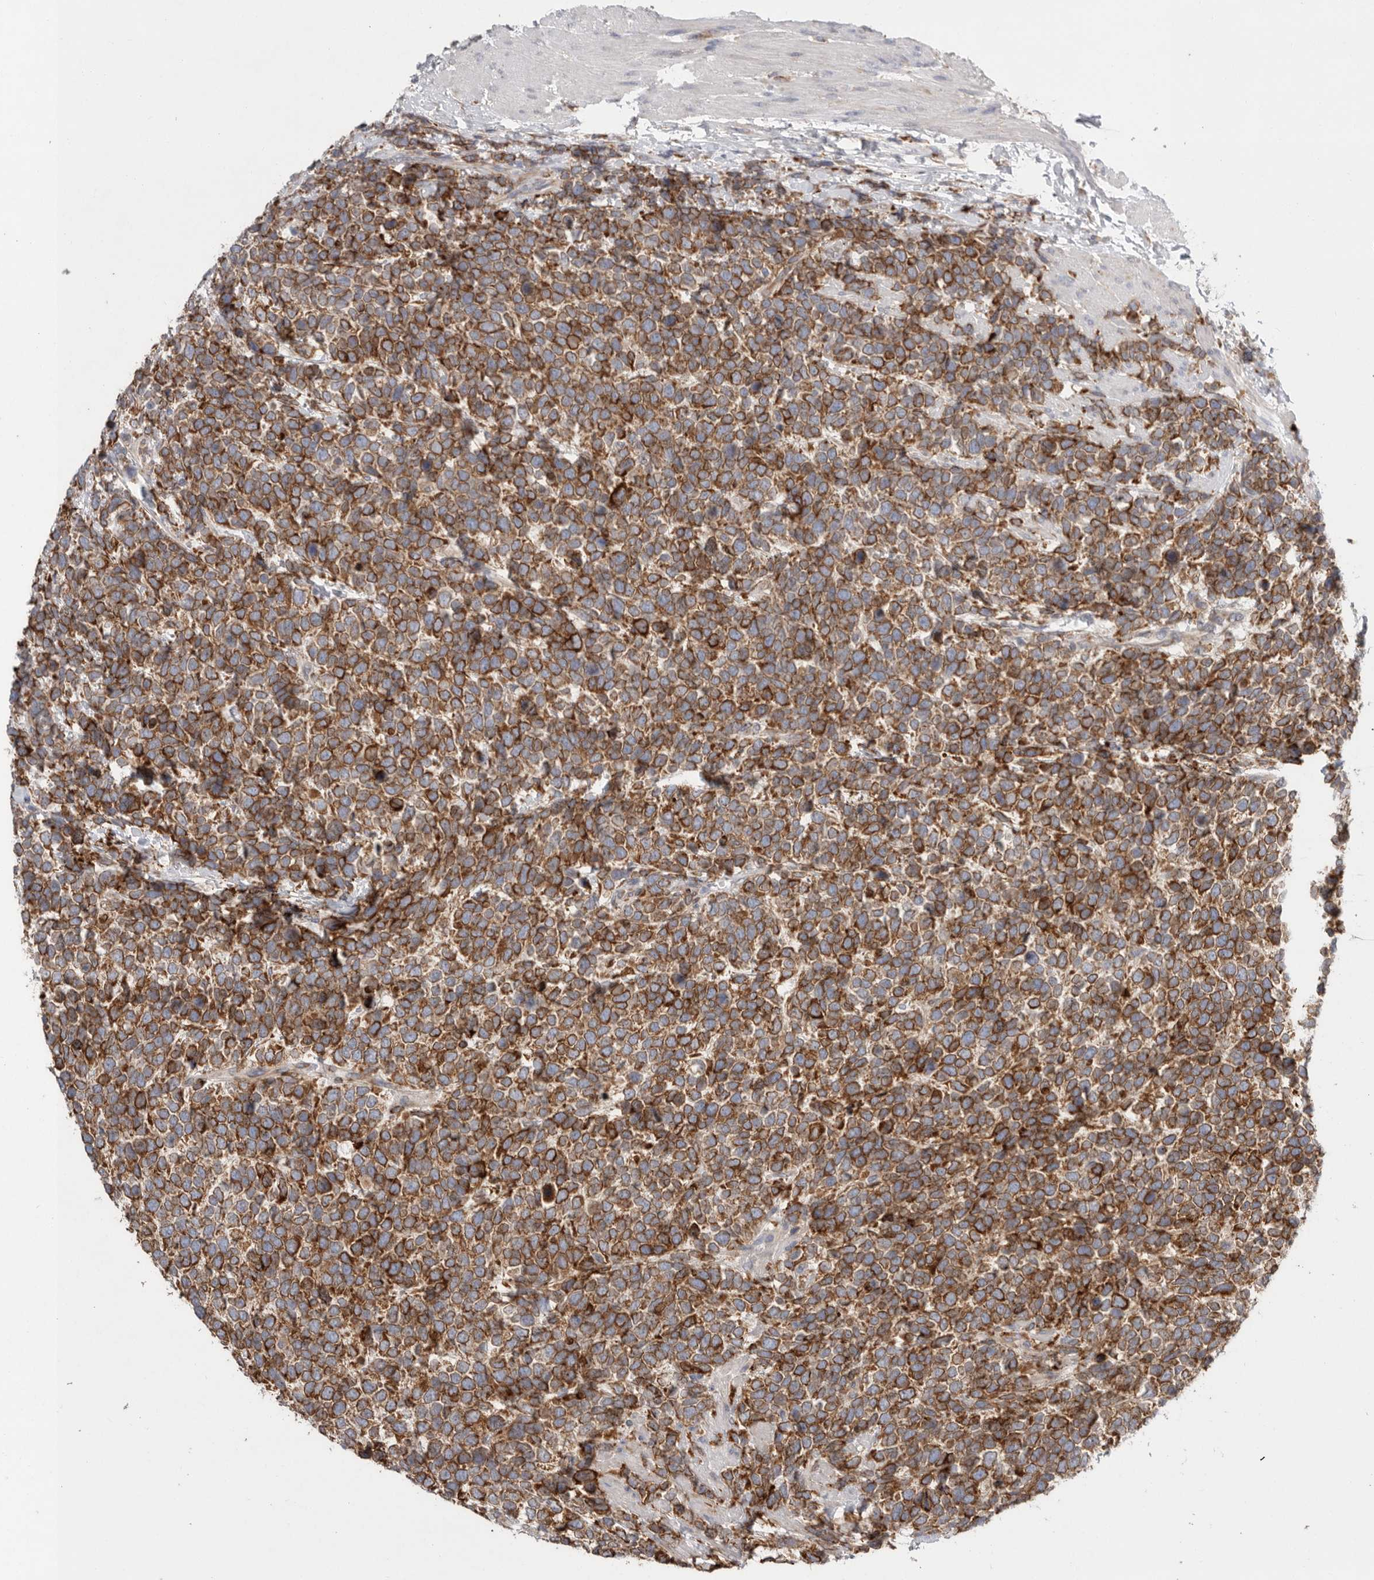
{"staining": {"intensity": "strong", "quantity": ">75%", "location": "cytoplasmic/membranous"}, "tissue": "urothelial cancer", "cell_type": "Tumor cells", "image_type": "cancer", "snomed": [{"axis": "morphology", "description": "Urothelial carcinoma, High grade"}, {"axis": "topography", "description": "Urinary bladder"}], "caption": "Urothelial carcinoma (high-grade) stained with DAB immunohistochemistry (IHC) reveals high levels of strong cytoplasmic/membranous positivity in about >75% of tumor cells. Nuclei are stained in blue.", "gene": "GANAB", "patient": {"sex": "female", "age": 82}}